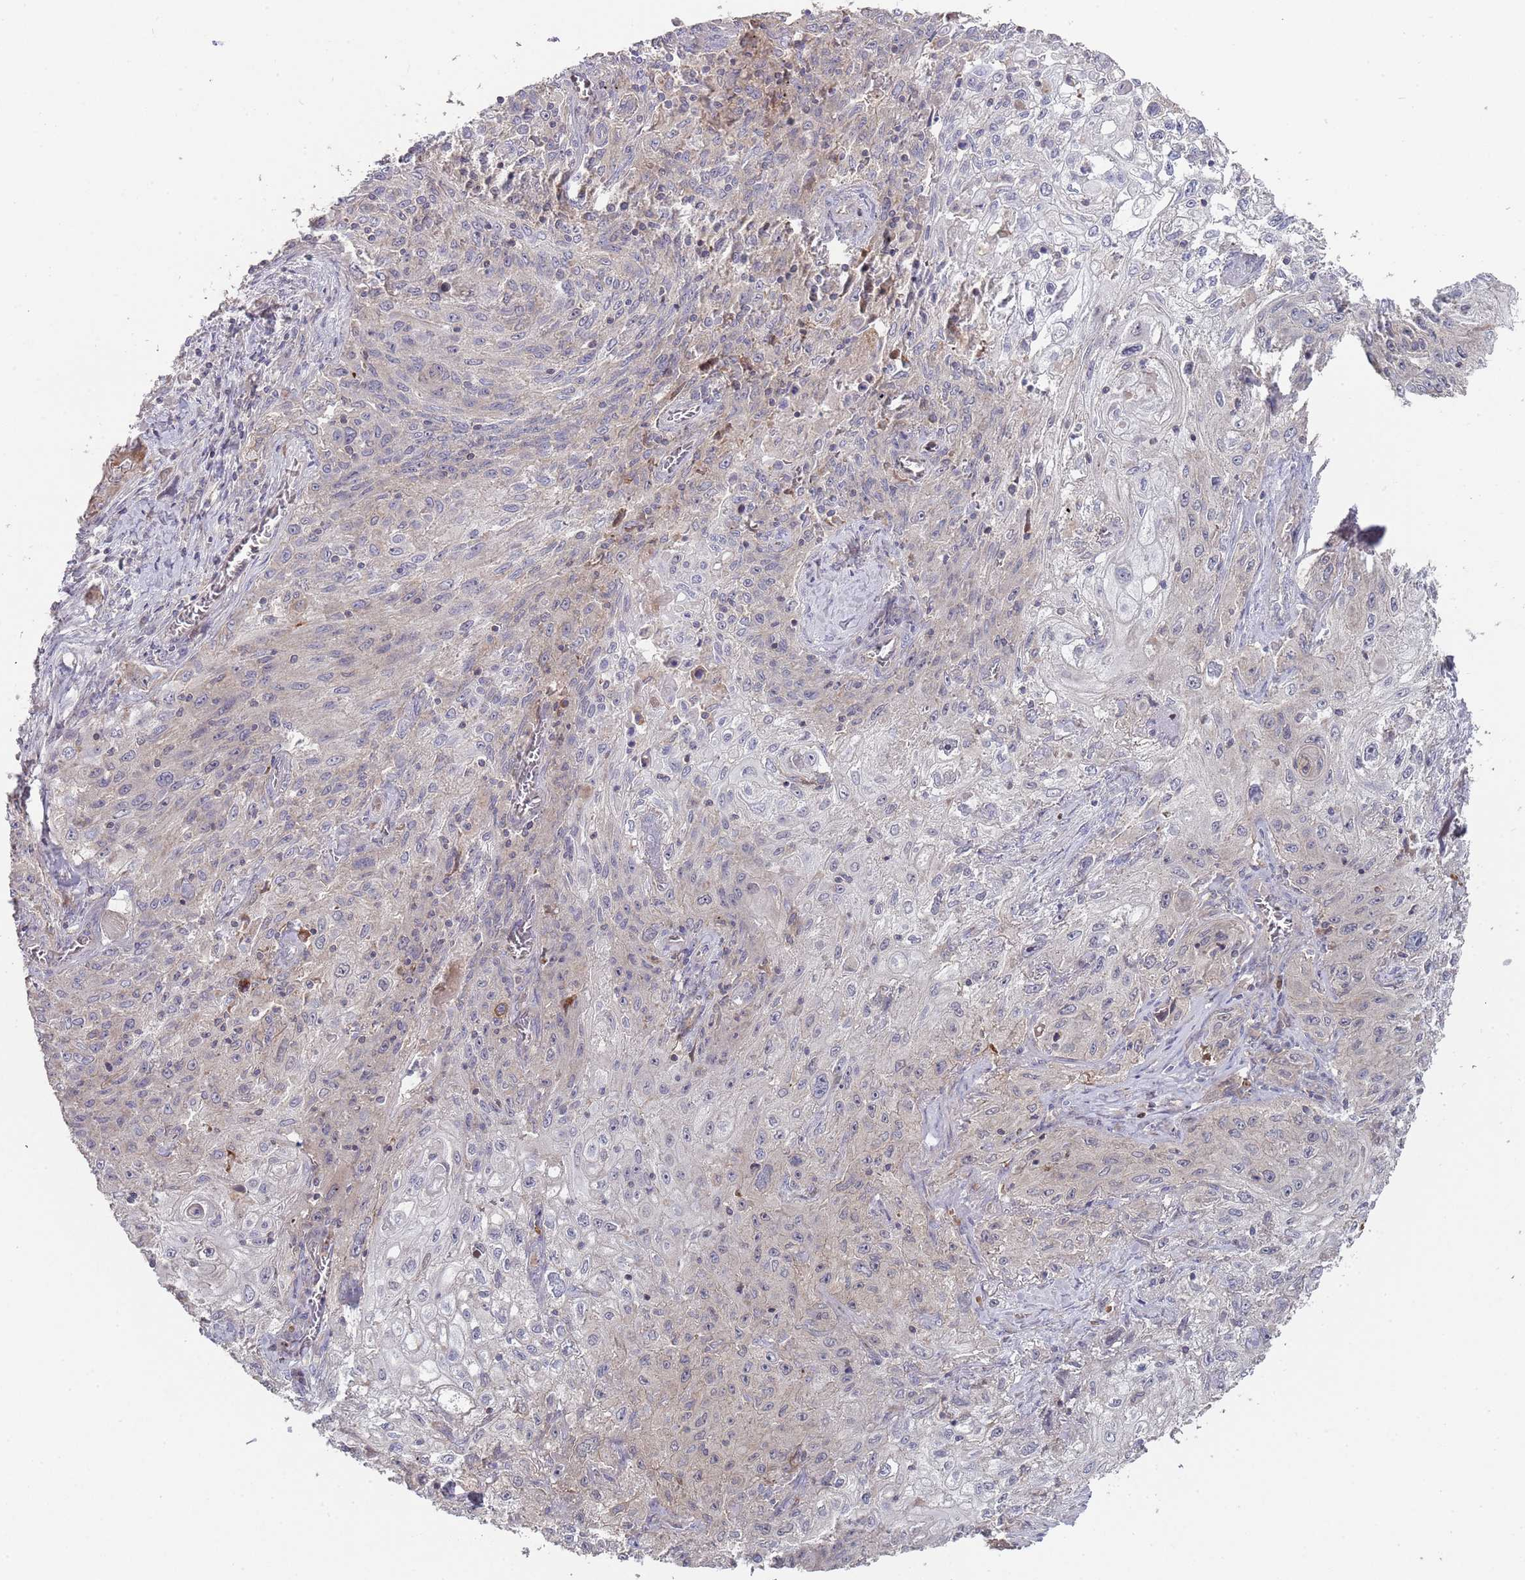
{"staining": {"intensity": "negative", "quantity": "none", "location": "none"}, "tissue": "lung cancer", "cell_type": "Tumor cells", "image_type": "cancer", "snomed": [{"axis": "morphology", "description": "Squamous cell carcinoma, NOS"}, {"axis": "topography", "description": "Lung"}], "caption": "Tumor cells show no significant protein positivity in squamous cell carcinoma (lung). (Brightfield microscopy of DAB immunohistochemistry at high magnification).", "gene": "ABCC10", "patient": {"sex": "female", "age": 69}}